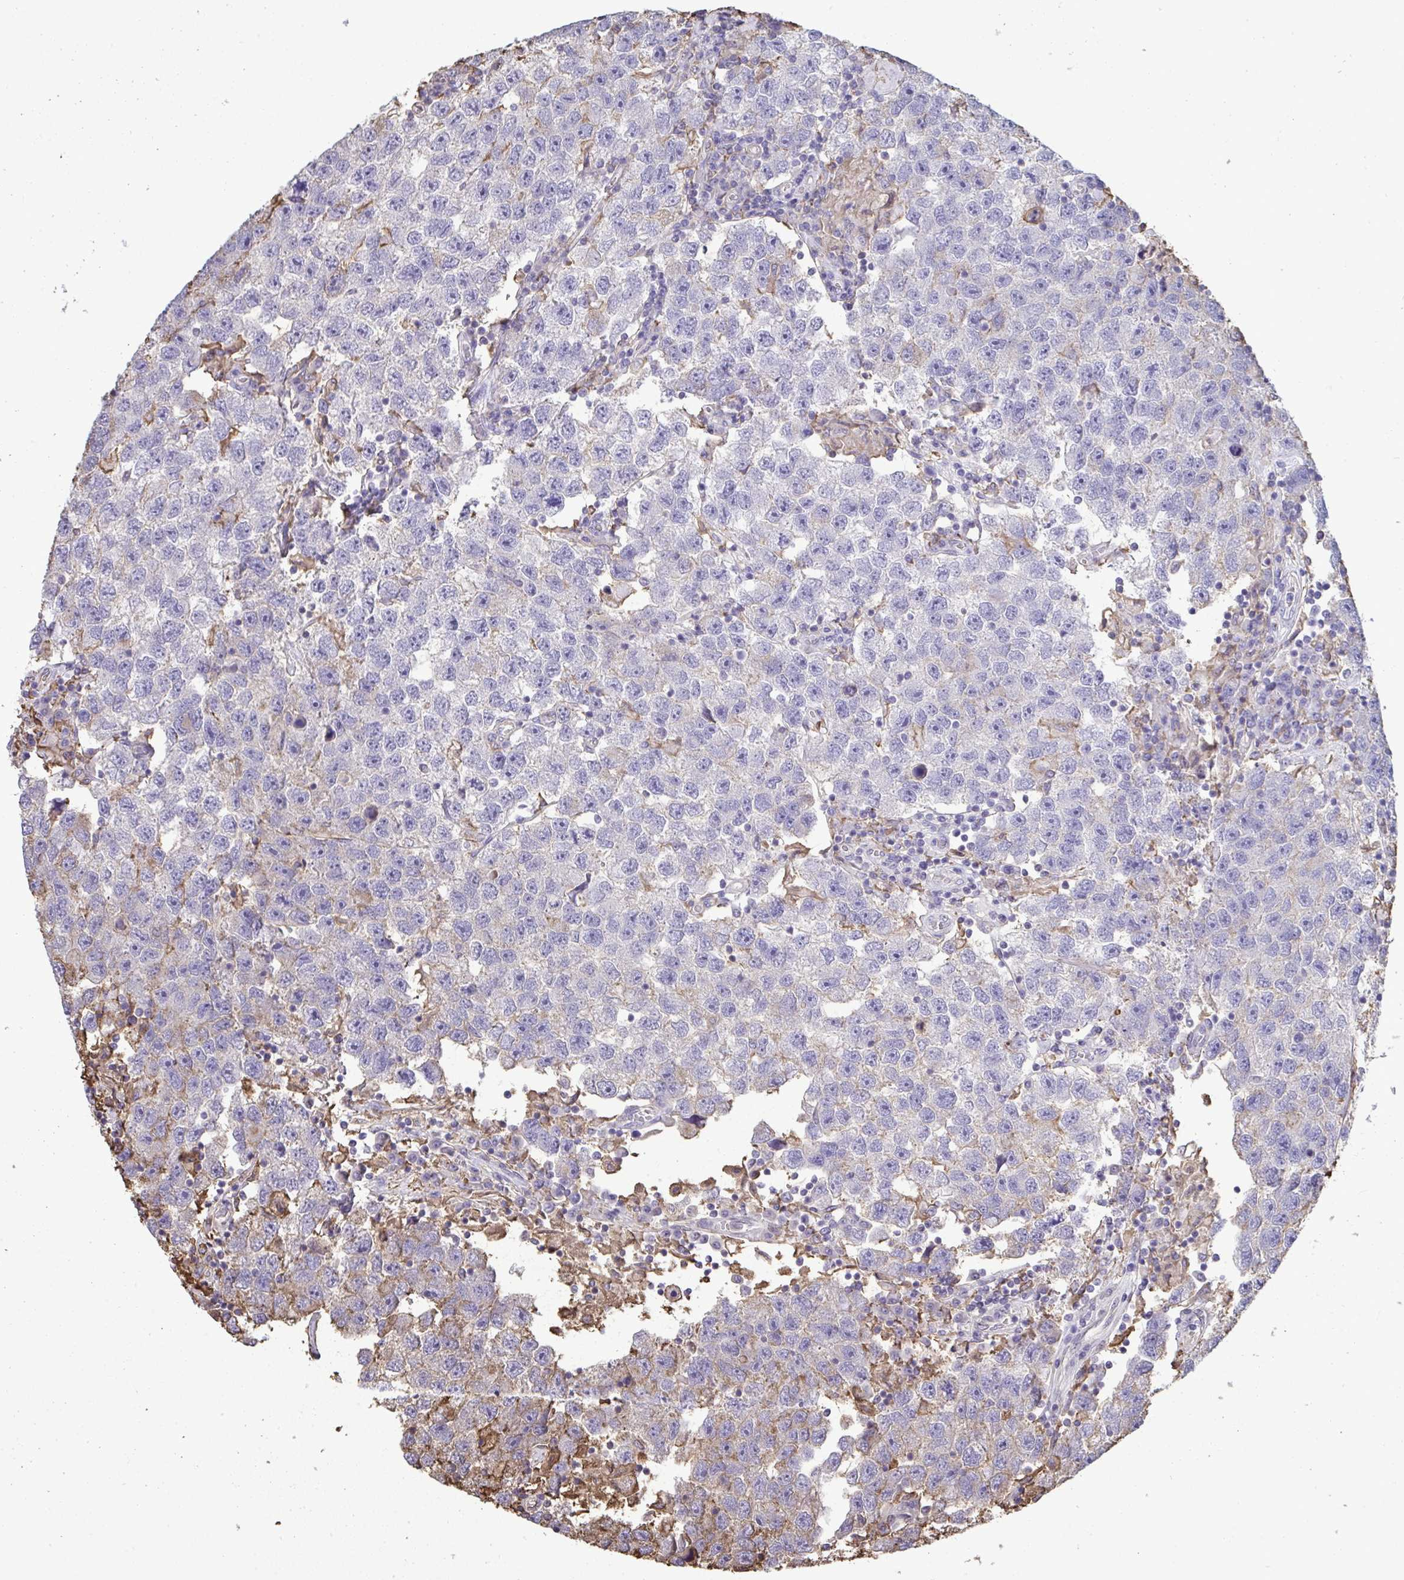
{"staining": {"intensity": "weak", "quantity": "<25%", "location": "cytoplasmic/membranous"}, "tissue": "testis cancer", "cell_type": "Tumor cells", "image_type": "cancer", "snomed": [{"axis": "morphology", "description": "Seminoma, NOS"}, {"axis": "topography", "description": "Testis"}], "caption": "This is an immunohistochemistry histopathology image of human seminoma (testis). There is no staining in tumor cells.", "gene": "ANXA5", "patient": {"sex": "male", "age": 26}}